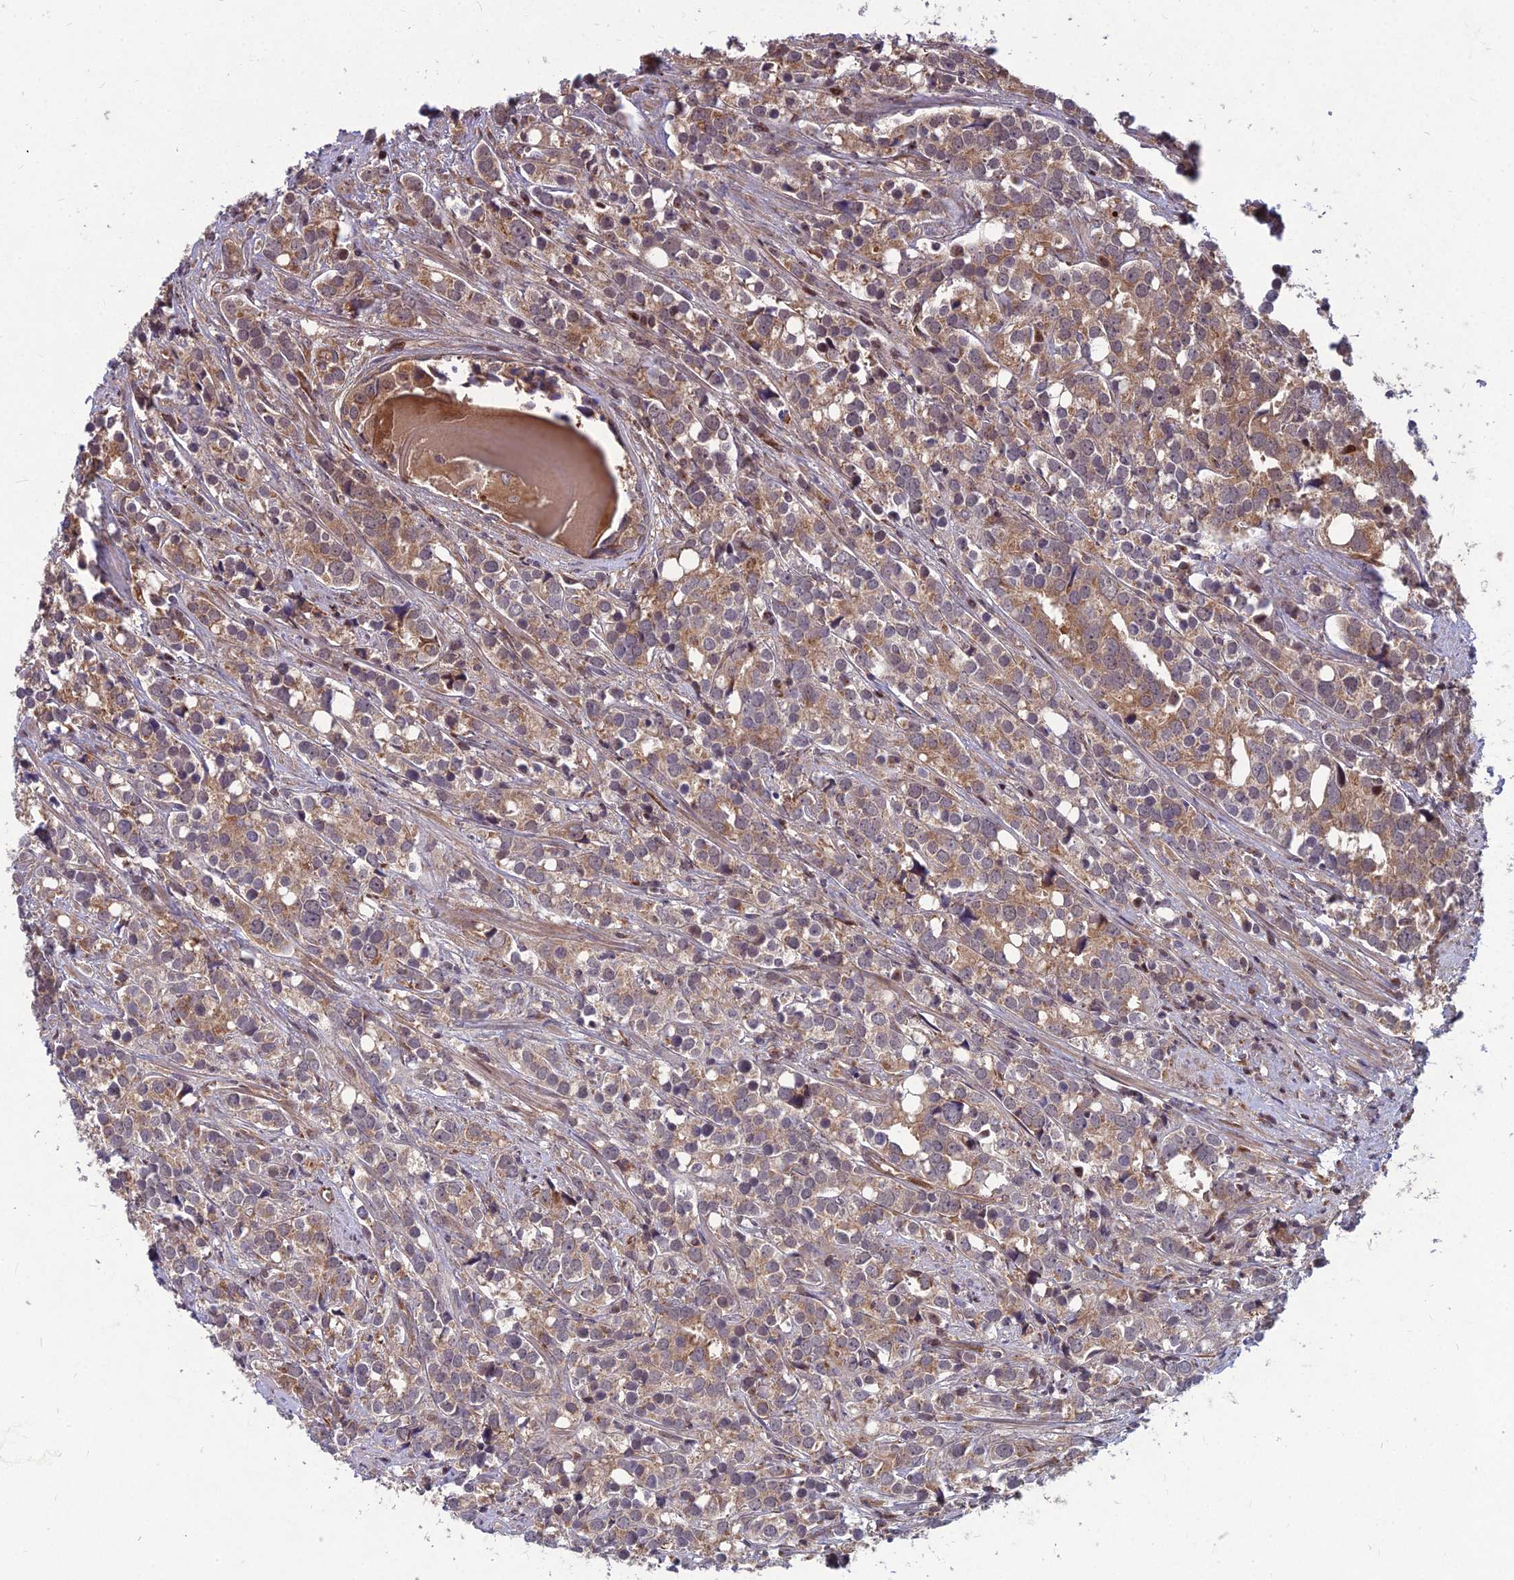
{"staining": {"intensity": "moderate", "quantity": "<25%", "location": "cytoplasmic/membranous"}, "tissue": "prostate cancer", "cell_type": "Tumor cells", "image_type": "cancer", "snomed": [{"axis": "morphology", "description": "Adenocarcinoma, High grade"}, {"axis": "topography", "description": "Prostate"}], "caption": "Protein staining of prostate adenocarcinoma (high-grade) tissue displays moderate cytoplasmic/membranous positivity in approximately <25% of tumor cells. The staining was performed using DAB to visualize the protein expression in brown, while the nuclei were stained in blue with hematoxylin (Magnification: 20x).", "gene": "MFSD8", "patient": {"sex": "male", "age": 71}}